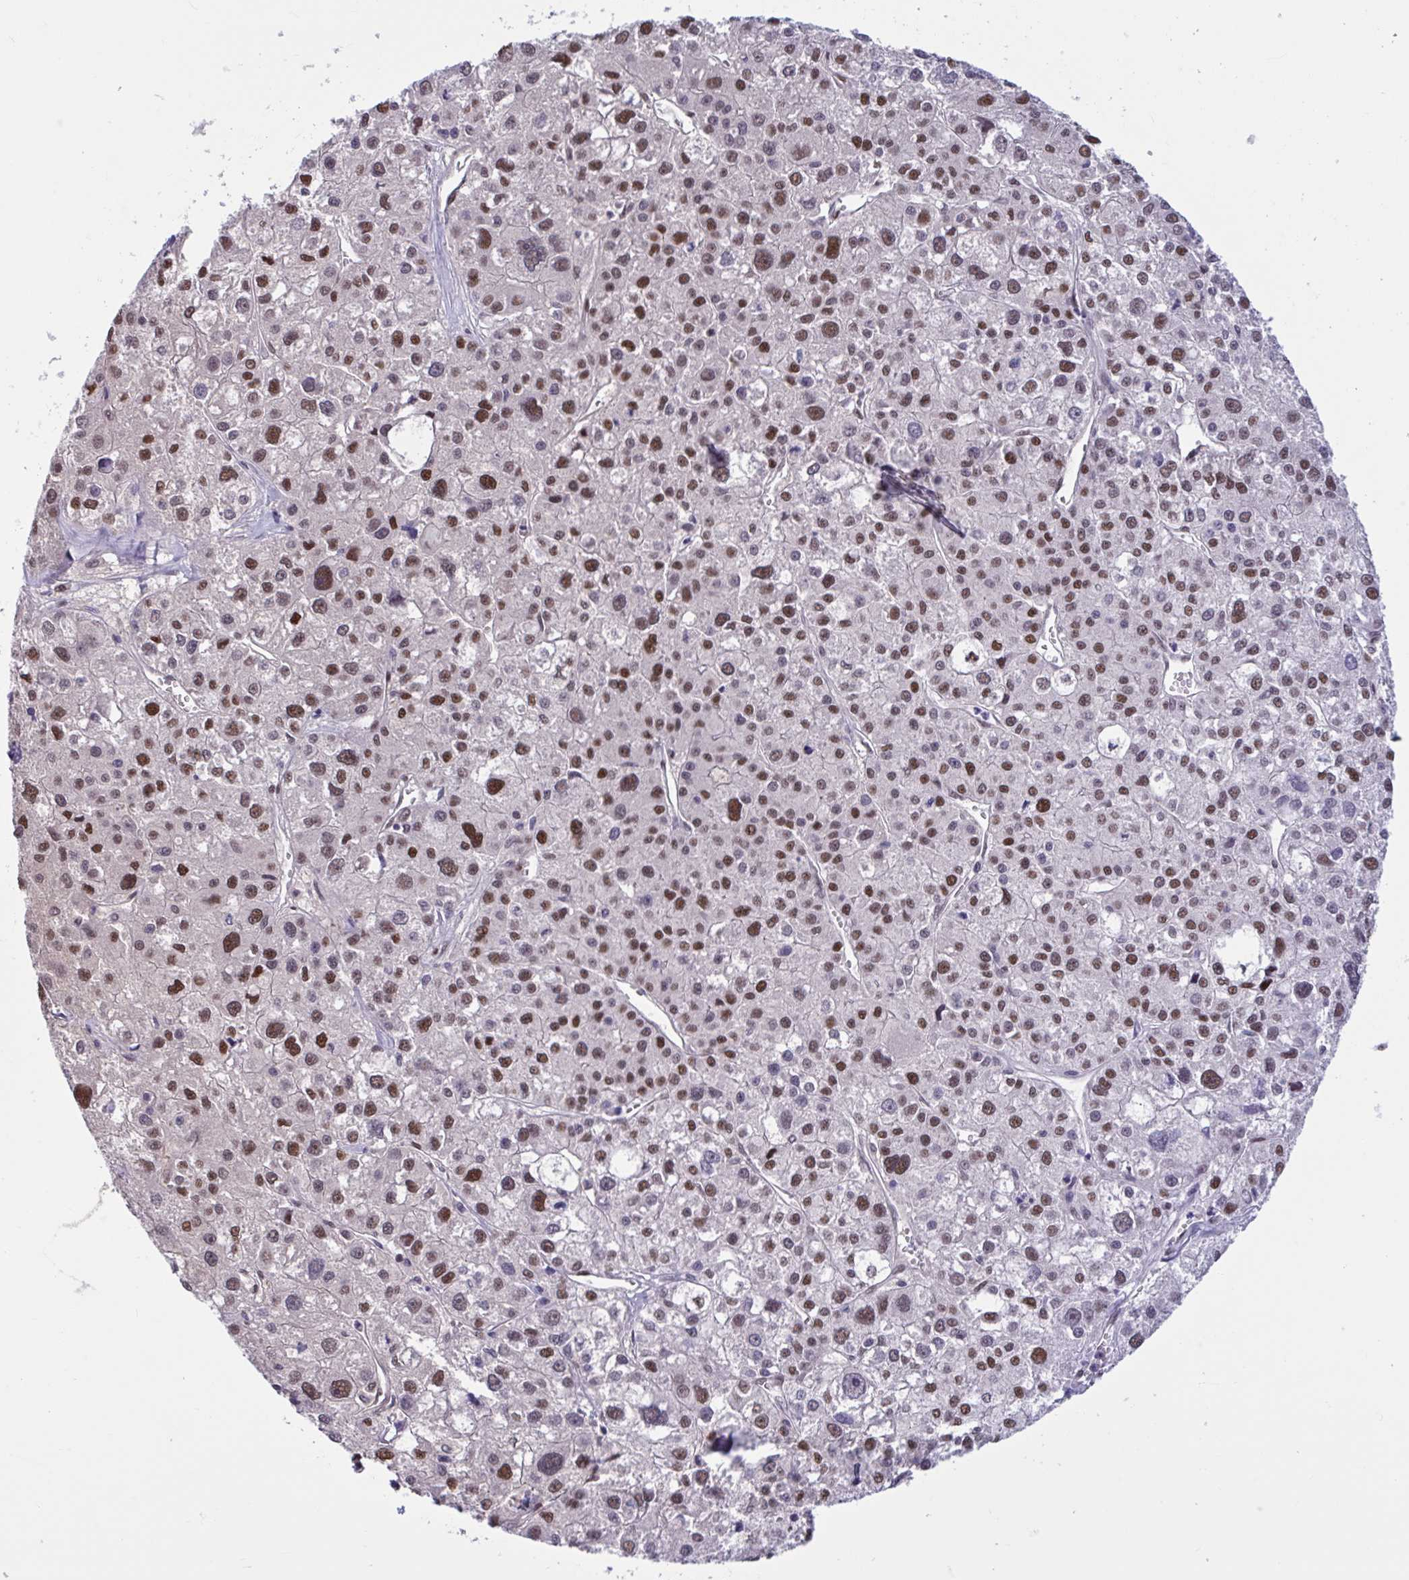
{"staining": {"intensity": "moderate", "quantity": ">75%", "location": "nuclear"}, "tissue": "liver cancer", "cell_type": "Tumor cells", "image_type": "cancer", "snomed": [{"axis": "morphology", "description": "Carcinoma, Hepatocellular, NOS"}, {"axis": "topography", "description": "Liver"}], "caption": "Protein expression analysis of human liver hepatocellular carcinoma reveals moderate nuclear positivity in about >75% of tumor cells.", "gene": "RBL1", "patient": {"sex": "male", "age": 73}}